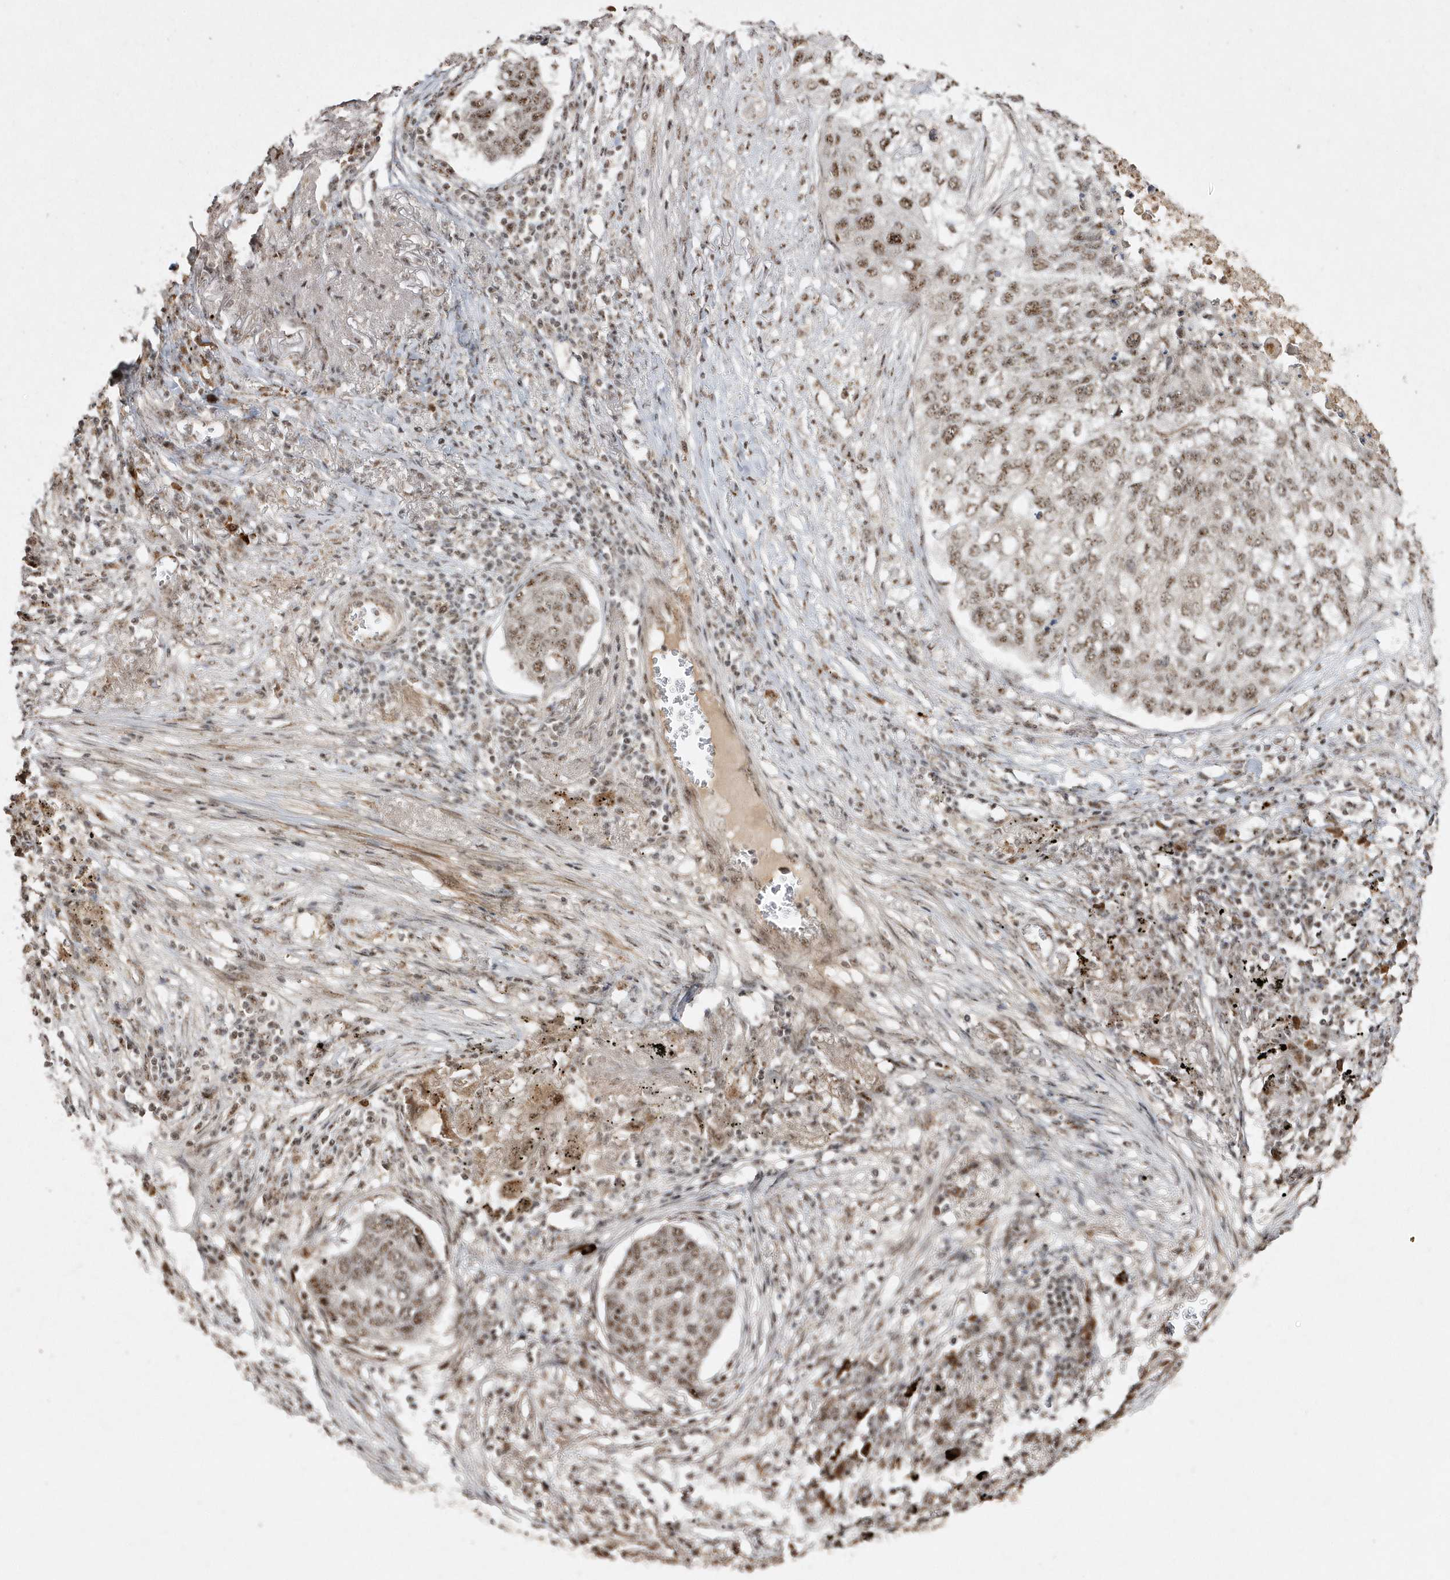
{"staining": {"intensity": "moderate", "quantity": ">75%", "location": "nuclear"}, "tissue": "lung cancer", "cell_type": "Tumor cells", "image_type": "cancer", "snomed": [{"axis": "morphology", "description": "Squamous cell carcinoma, NOS"}, {"axis": "topography", "description": "Lung"}], "caption": "An image of human lung cancer stained for a protein demonstrates moderate nuclear brown staining in tumor cells.", "gene": "POLR3B", "patient": {"sex": "female", "age": 63}}